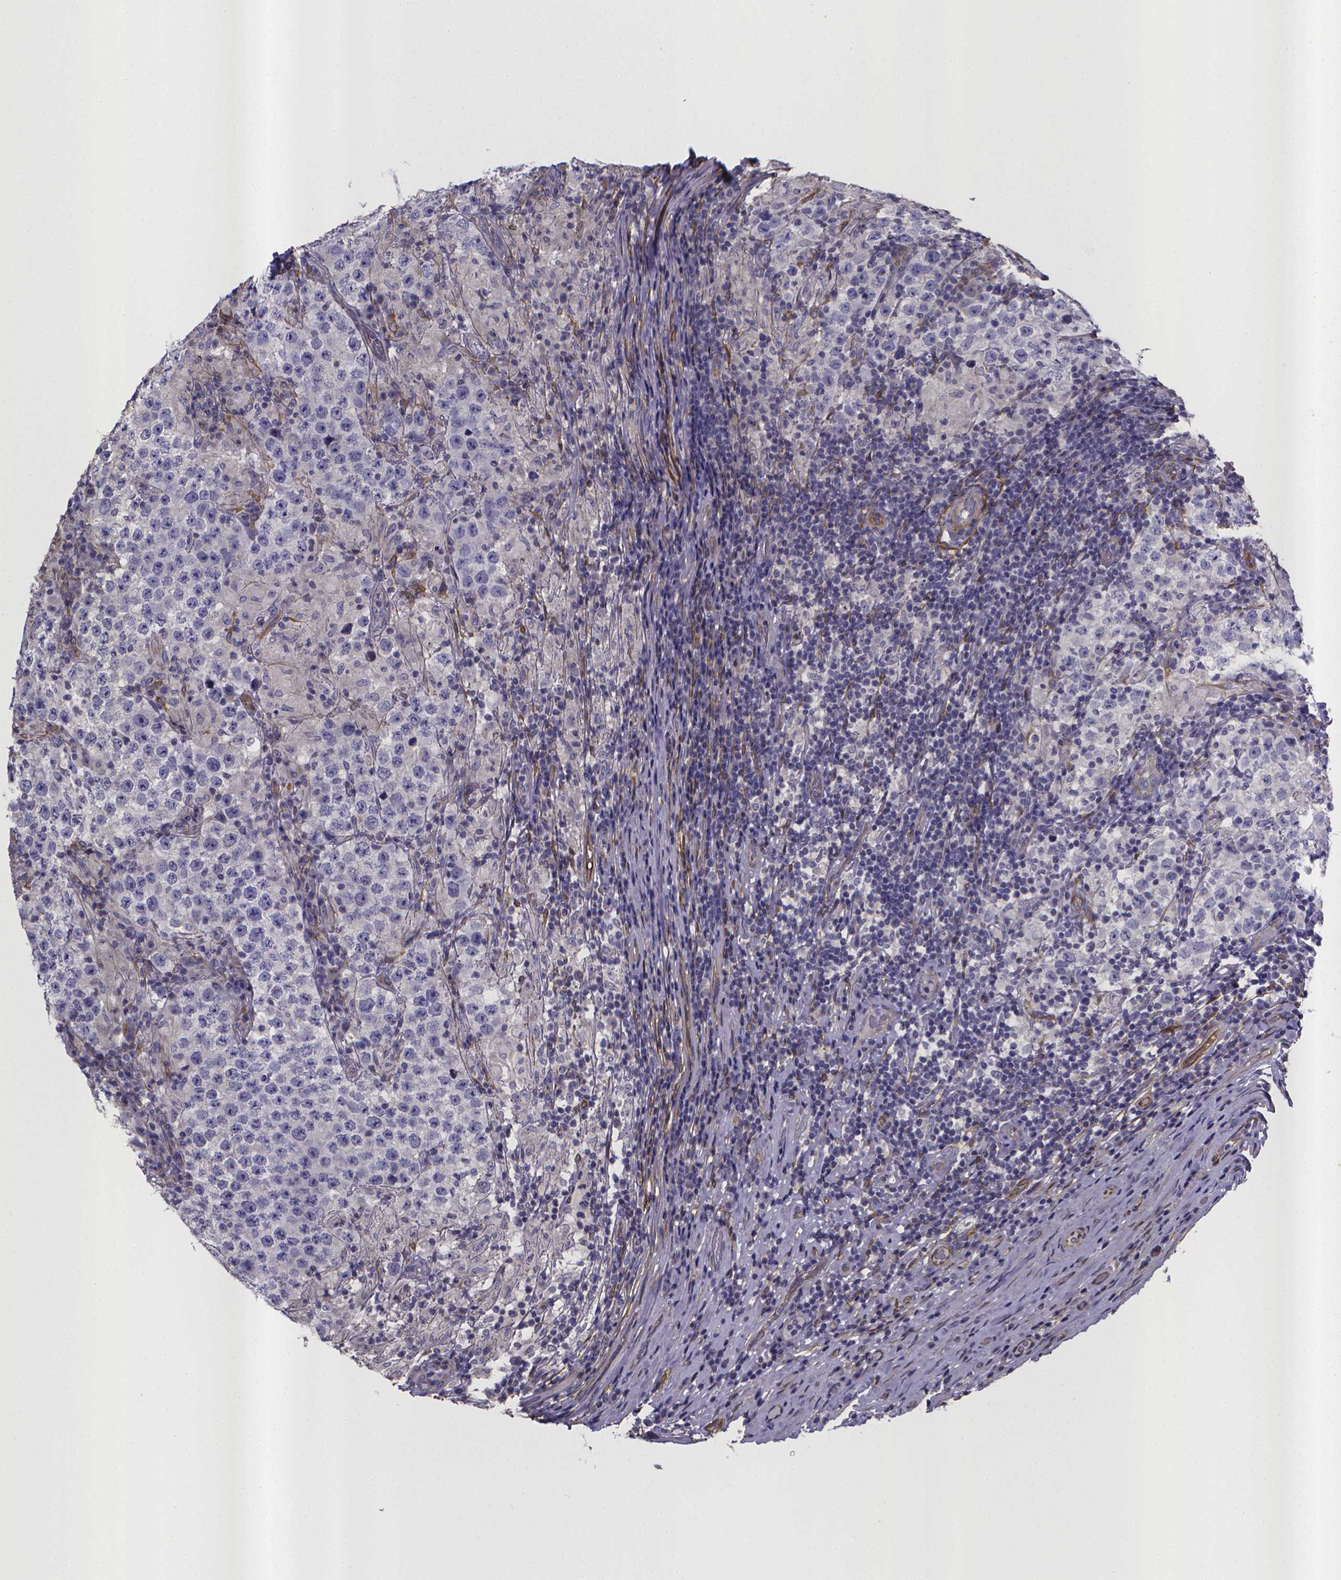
{"staining": {"intensity": "negative", "quantity": "none", "location": "none"}, "tissue": "testis cancer", "cell_type": "Tumor cells", "image_type": "cancer", "snomed": [{"axis": "morphology", "description": "Seminoma, NOS"}, {"axis": "morphology", "description": "Carcinoma, Embryonal, NOS"}, {"axis": "topography", "description": "Testis"}], "caption": "Tumor cells show no significant protein positivity in testis cancer (seminoma).", "gene": "RERG", "patient": {"sex": "male", "age": 41}}